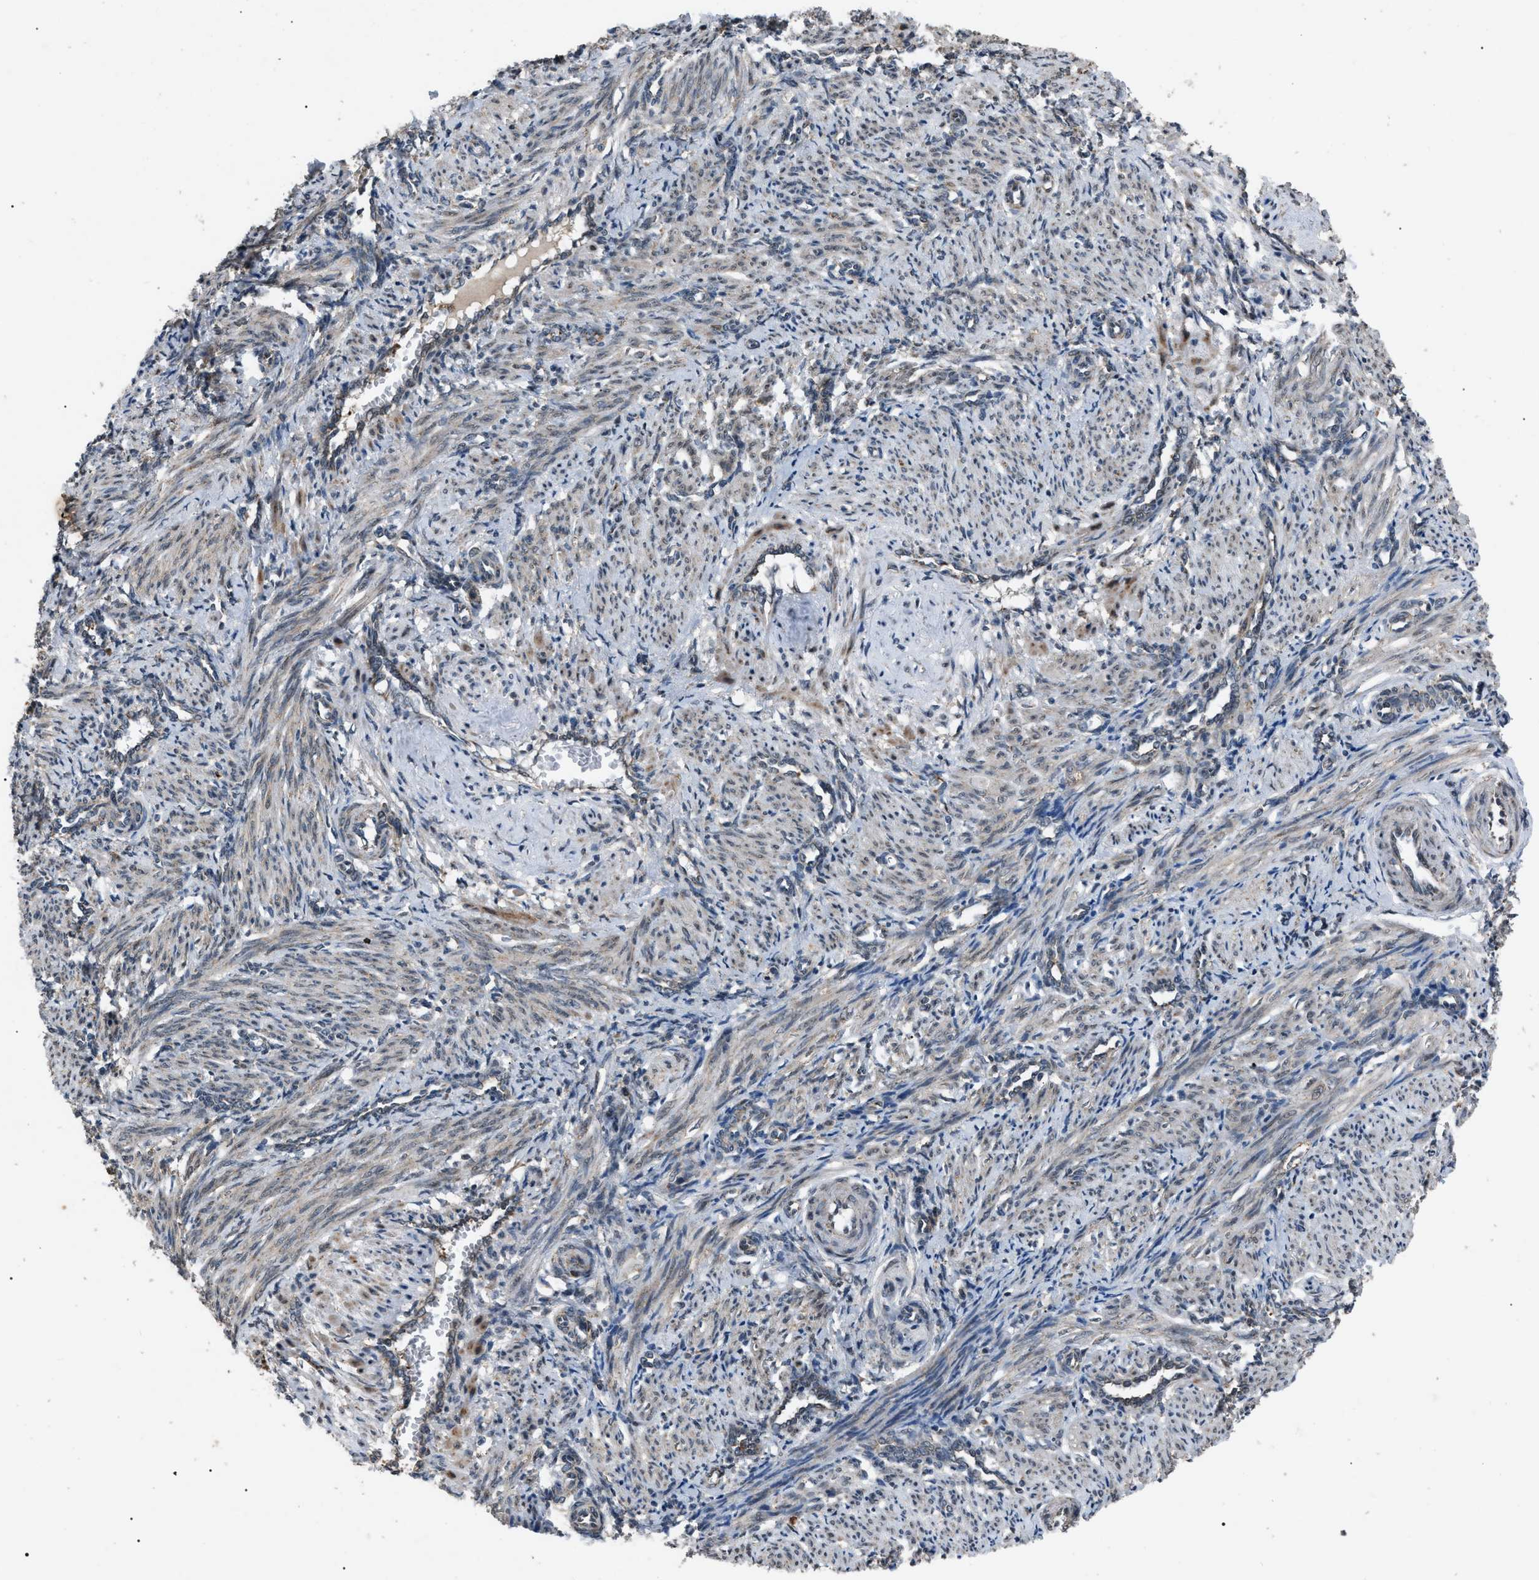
{"staining": {"intensity": "weak", "quantity": "25%-75%", "location": "cytoplasmic/membranous"}, "tissue": "smooth muscle", "cell_type": "Smooth muscle cells", "image_type": "normal", "snomed": [{"axis": "morphology", "description": "Normal tissue, NOS"}, {"axis": "topography", "description": "Endometrium"}], "caption": "Weak cytoplasmic/membranous staining is present in approximately 25%-75% of smooth muscle cells in normal smooth muscle. (IHC, brightfield microscopy, high magnification).", "gene": "ZFAND2A", "patient": {"sex": "female", "age": 33}}